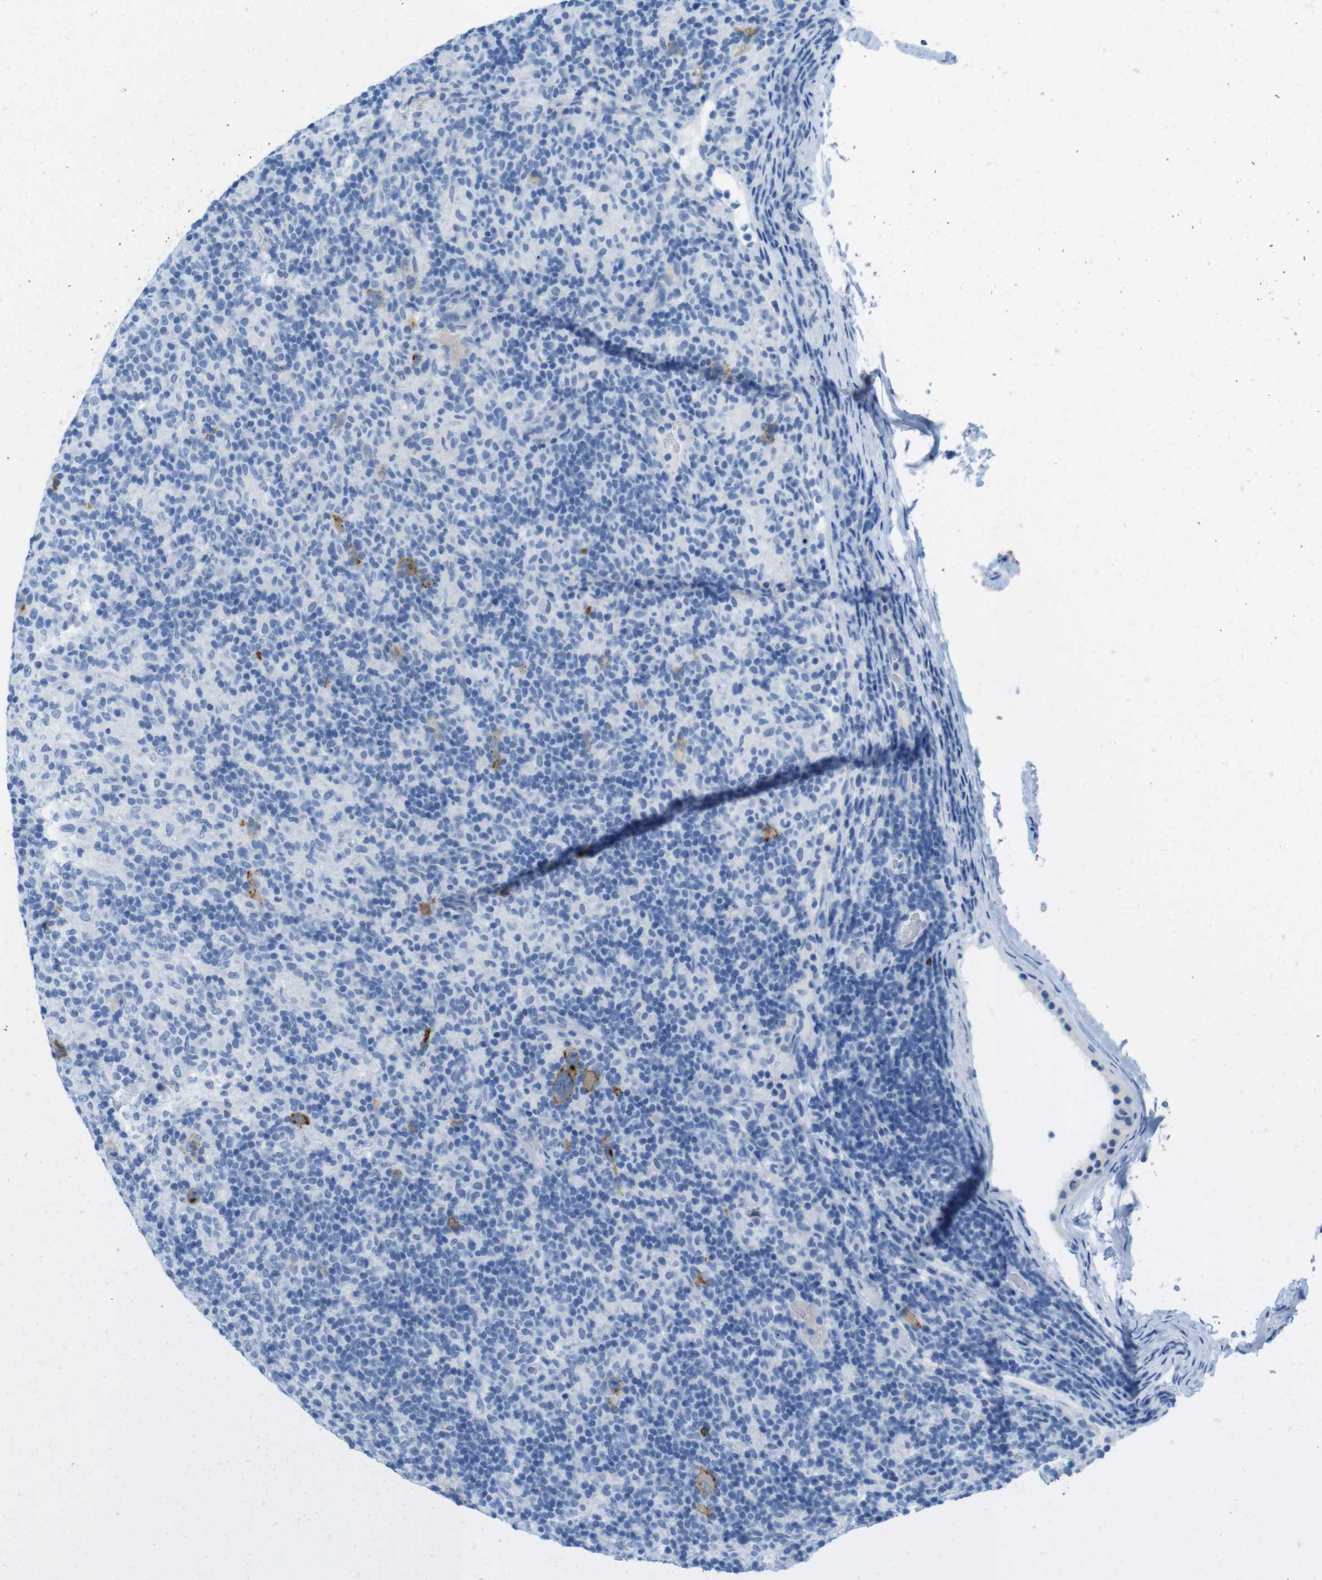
{"staining": {"intensity": "negative", "quantity": "none", "location": "none"}, "tissue": "lymphoma", "cell_type": "Tumor cells", "image_type": "cancer", "snomed": [{"axis": "morphology", "description": "Hodgkin's disease, NOS"}, {"axis": "topography", "description": "Lymph node"}], "caption": "An IHC image of Hodgkin's disease is shown. There is no staining in tumor cells of Hodgkin's disease.", "gene": "GAP43", "patient": {"sex": "male", "age": 70}}